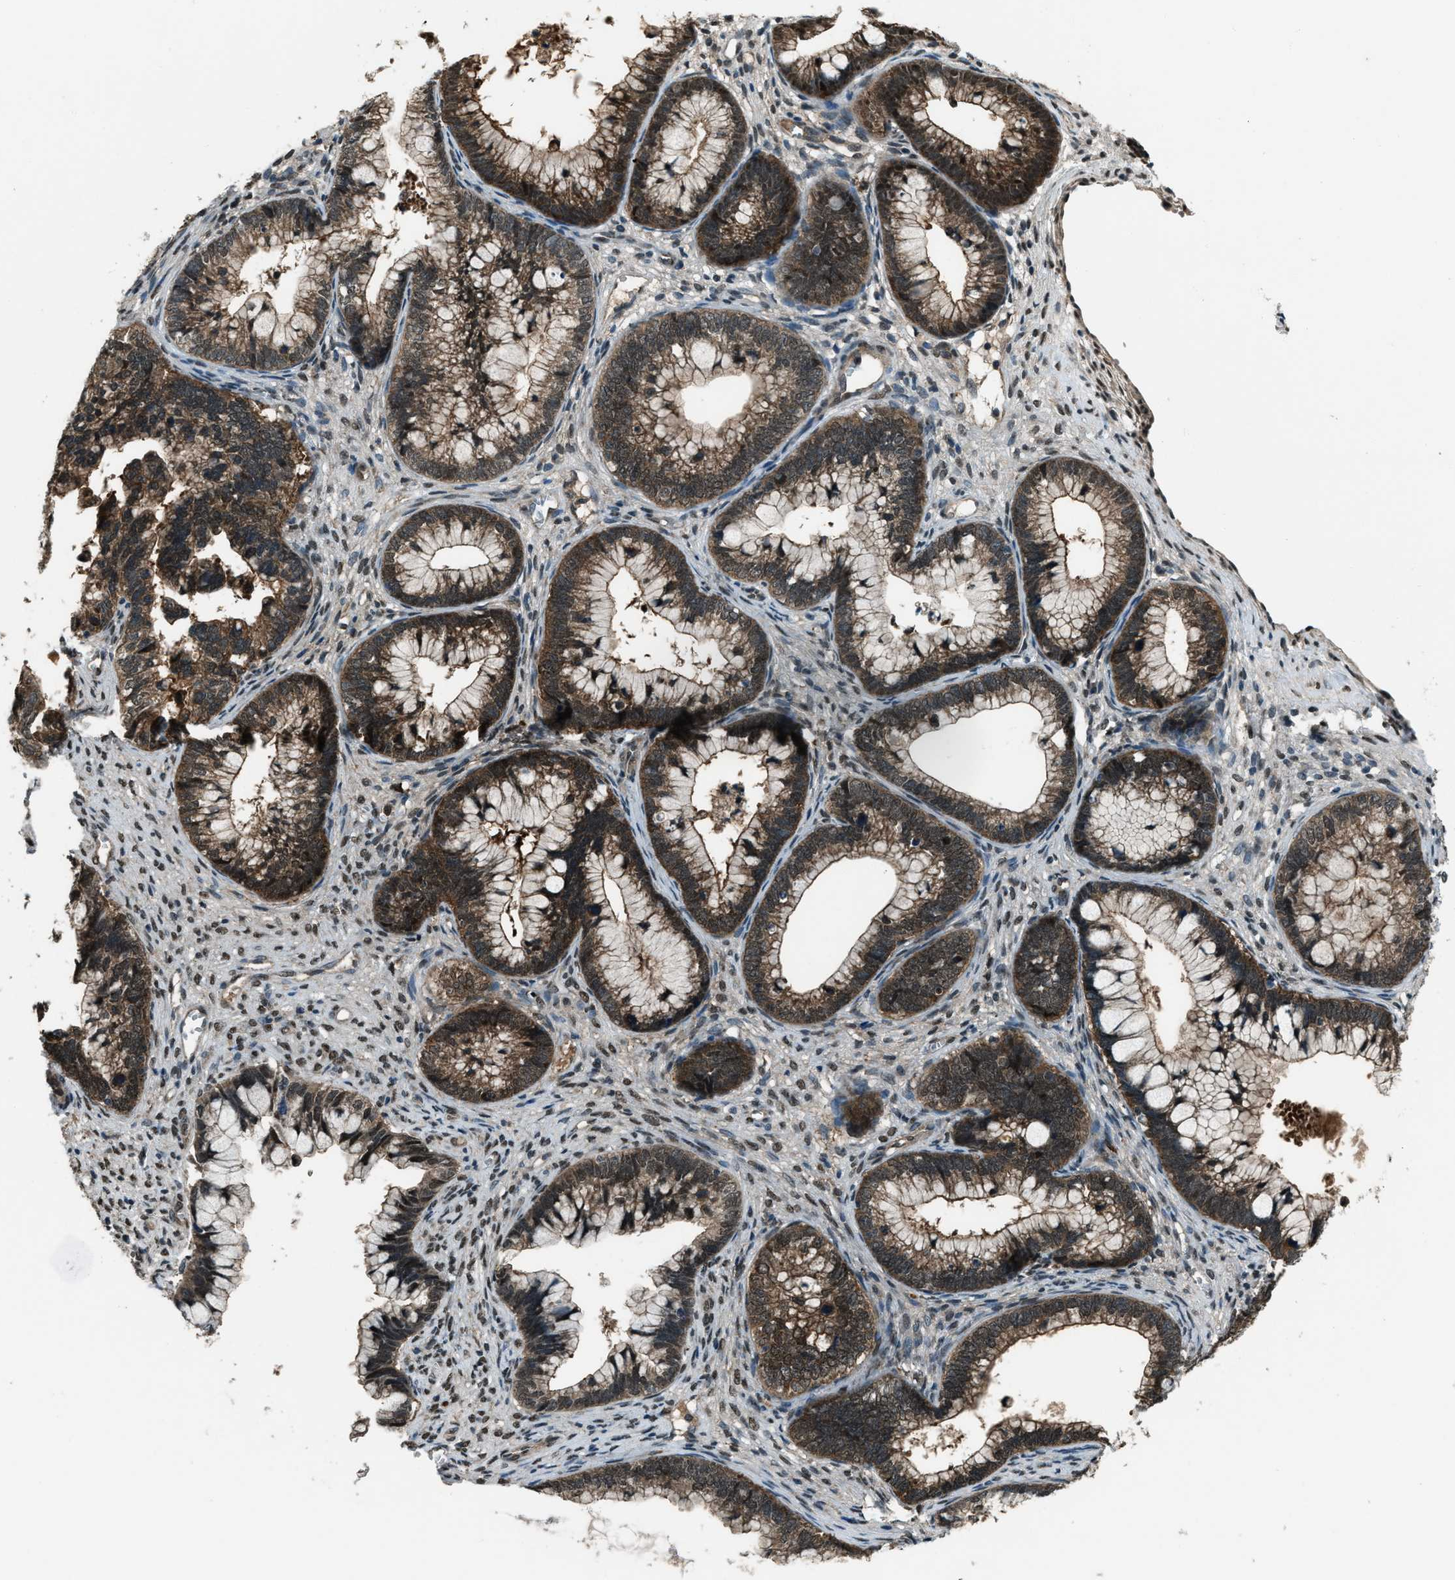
{"staining": {"intensity": "moderate", "quantity": ">75%", "location": "cytoplasmic/membranous"}, "tissue": "cervical cancer", "cell_type": "Tumor cells", "image_type": "cancer", "snomed": [{"axis": "morphology", "description": "Adenocarcinoma, NOS"}, {"axis": "topography", "description": "Cervix"}], "caption": "The image reveals staining of cervical cancer, revealing moderate cytoplasmic/membranous protein staining (brown color) within tumor cells.", "gene": "SVIL", "patient": {"sex": "female", "age": 44}}